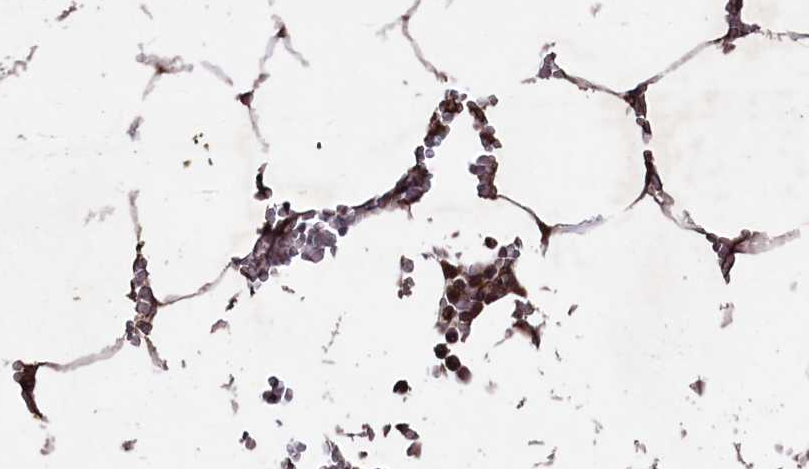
{"staining": {"intensity": "moderate", "quantity": "<25%", "location": "cytoplasmic/membranous"}, "tissue": "bone marrow", "cell_type": "Hematopoietic cells", "image_type": "normal", "snomed": [{"axis": "morphology", "description": "Normal tissue, NOS"}, {"axis": "topography", "description": "Bone marrow"}], "caption": "The image displays immunohistochemical staining of normal bone marrow. There is moderate cytoplasmic/membranous positivity is present in approximately <25% of hematopoietic cells. (DAB (3,3'-diaminobenzidine) IHC with brightfield microscopy, high magnification).", "gene": "MYO1H", "patient": {"sex": "male", "age": 70}}